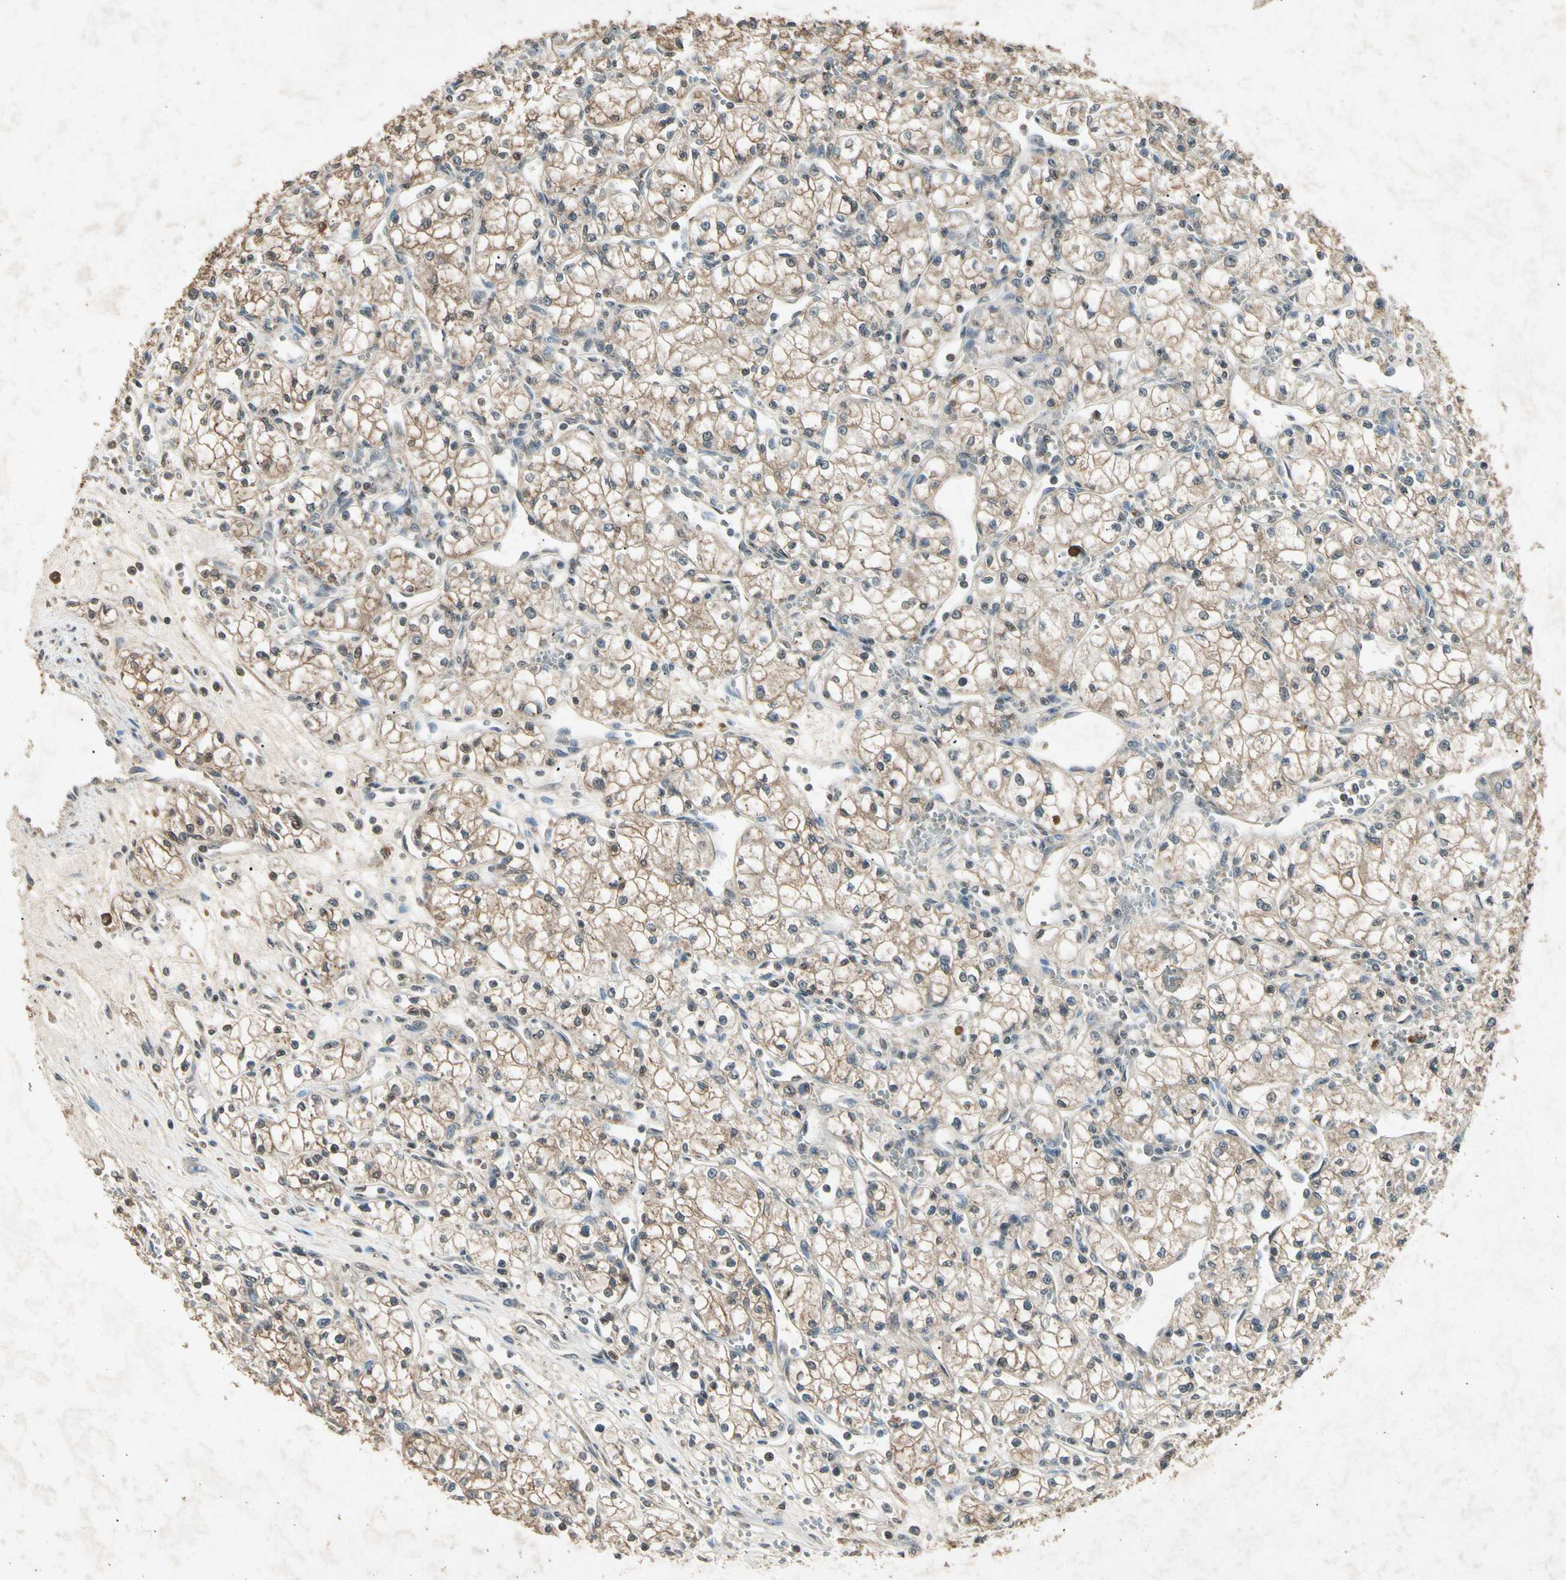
{"staining": {"intensity": "moderate", "quantity": ">75%", "location": "cytoplasmic/membranous"}, "tissue": "renal cancer", "cell_type": "Tumor cells", "image_type": "cancer", "snomed": [{"axis": "morphology", "description": "Normal tissue, NOS"}, {"axis": "morphology", "description": "Adenocarcinoma, NOS"}, {"axis": "topography", "description": "Kidney"}], "caption": "Renal cancer (adenocarcinoma) stained with DAB (3,3'-diaminobenzidine) immunohistochemistry demonstrates medium levels of moderate cytoplasmic/membranous expression in approximately >75% of tumor cells.", "gene": "CP", "patient": {"sex": "male", "age": 59}}